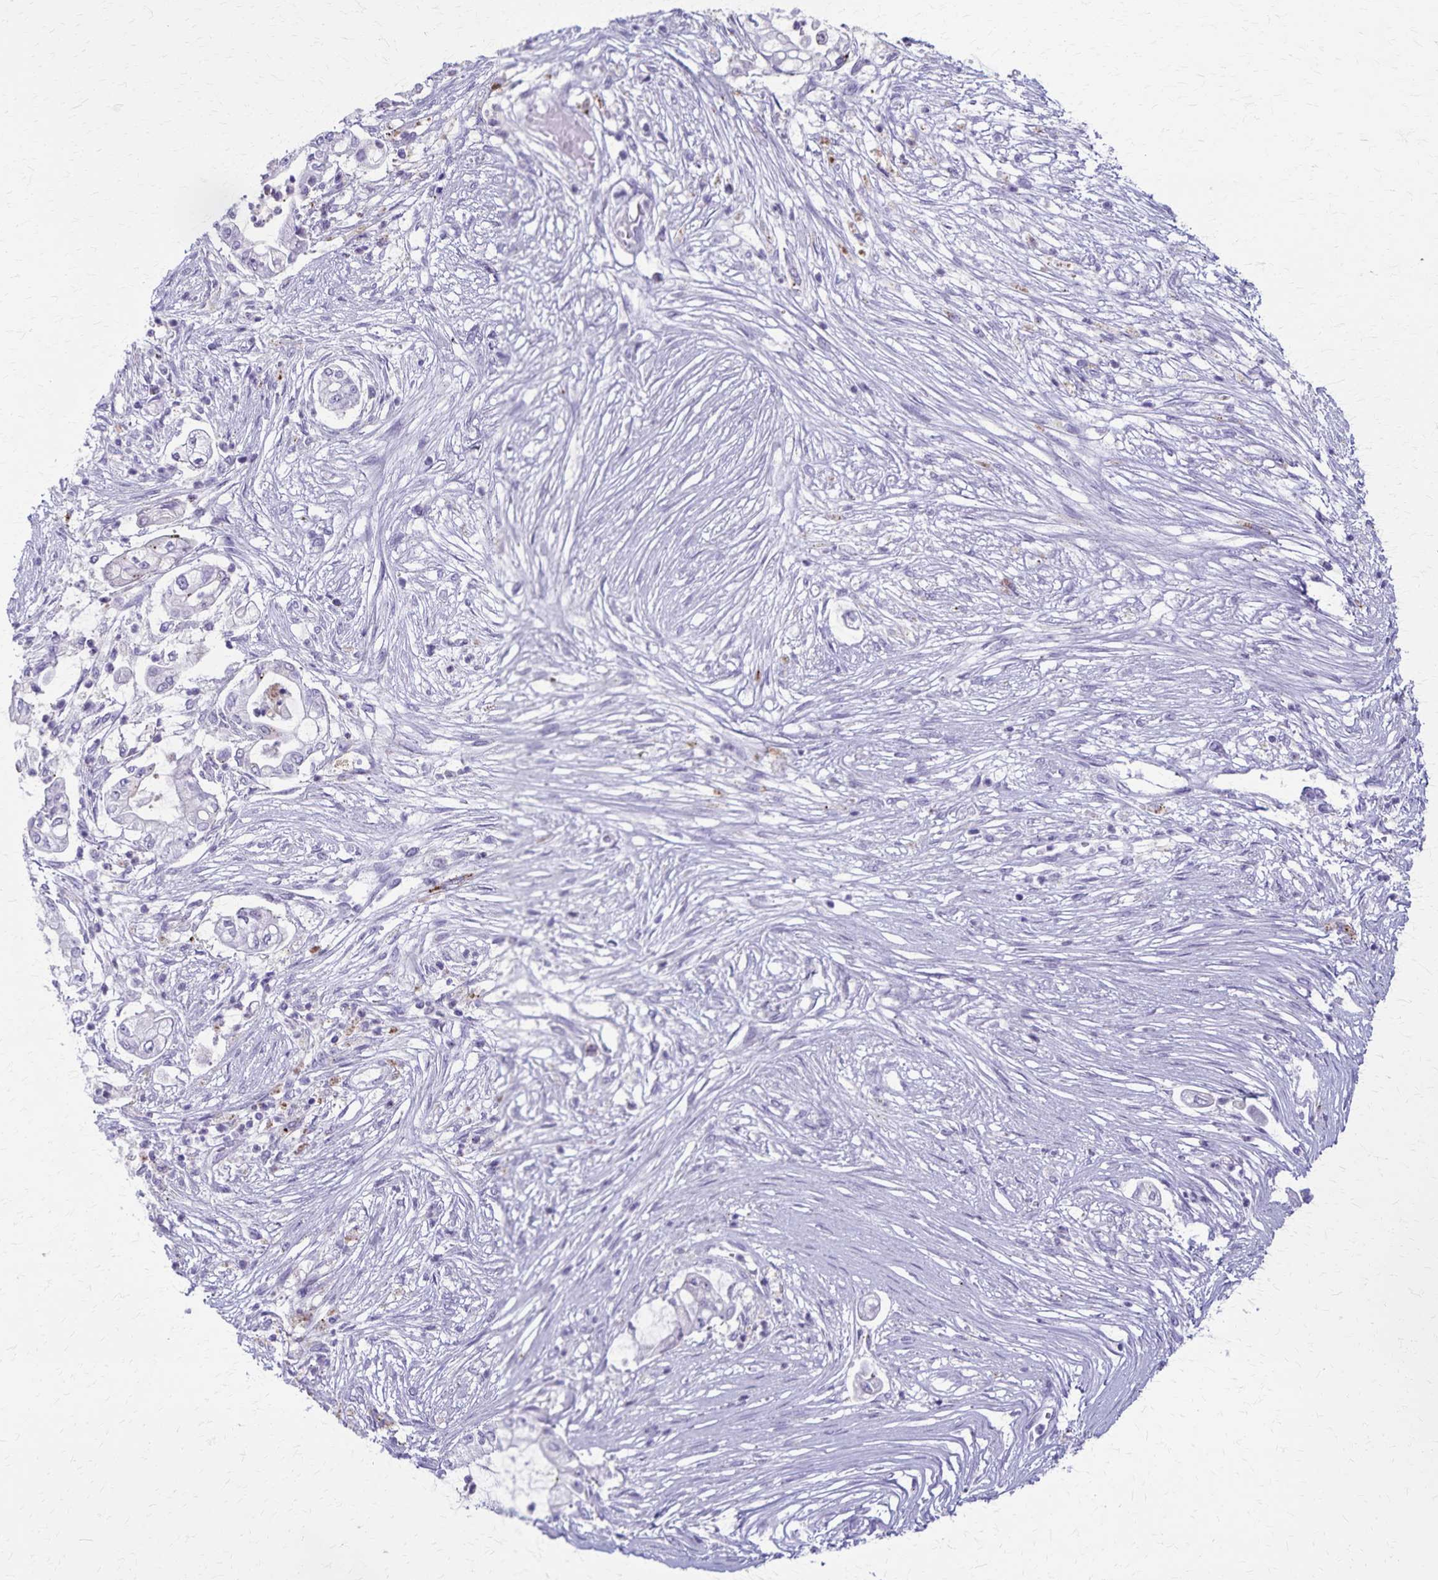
{"staining": {"intensity": "negative", "quantity": "none", "location": "none"}, "tissue": "pancreatic cancer", "cell_type": "Tumor cells", "image_type": "cancer", "snomed": [{"axis": "morphology", "description": "Adenocarcinoma, NOS"}, {"axis": "topography", "description": "Pancreas"}], "caption": "This photomicrograph is of pancreatic cancer stained with IHC to label a protein in brown with the nuclei are counter-stained blue. There is no staining in tumor cells.", "gene": "TMEM60", "patient": {"sex": "female", "age": 69}}